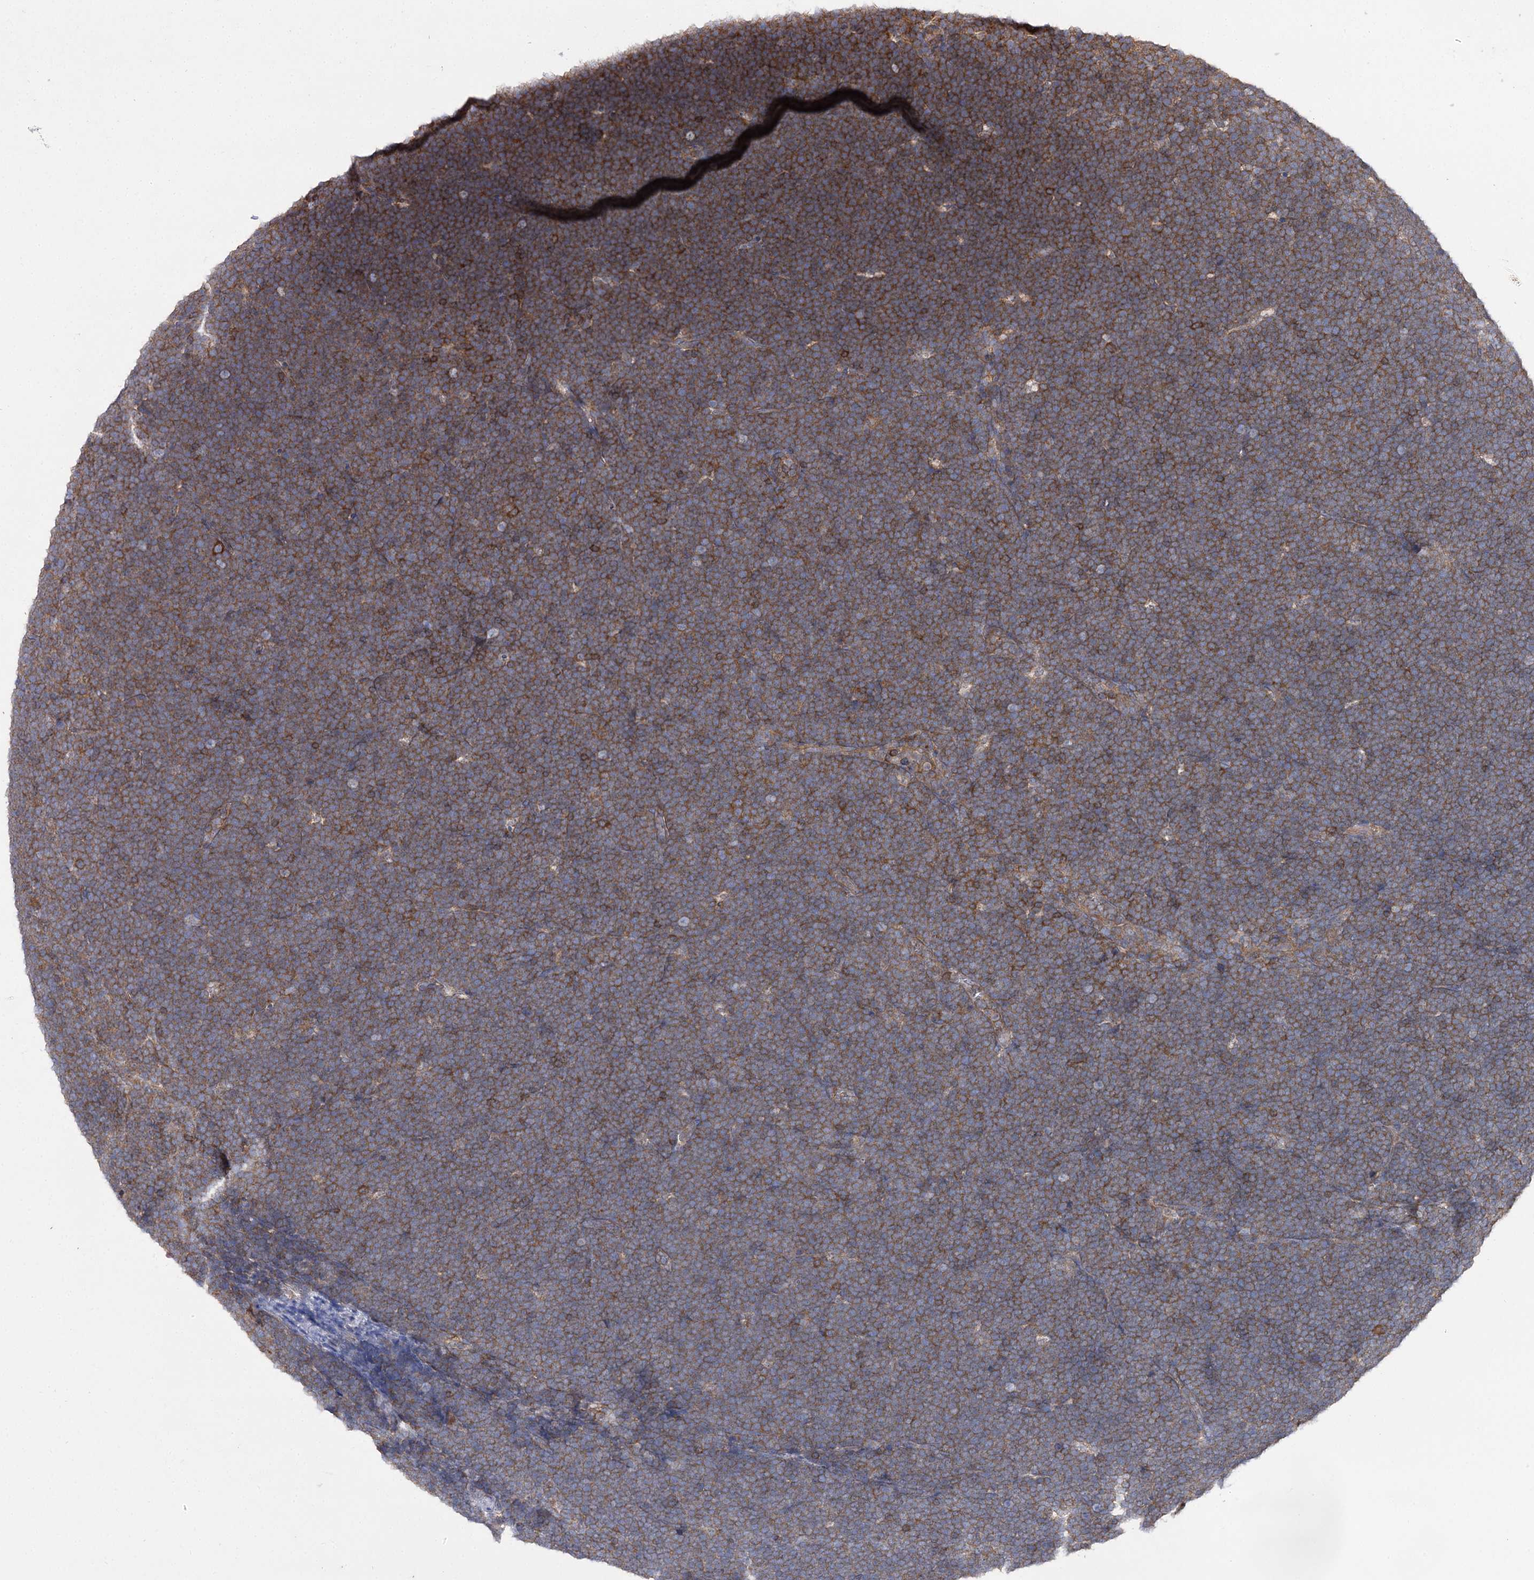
{"staining": {"intensity": "moderate", "quantity": ">75%", "location": "cytoplasmic/membranous"}, "tissue": "lymphoma", "cell_type": "Tumor cells", "image_type": "cancer", "snomed": [{"axis": "morphology", "description": "Malignant lymphoma, non-Hodgkin's type, High grade"}, {"axis": "topography", "description": "Lymph node"}], "caption": "Protein staining shows moderate cytoplasmic/membranous expression in about >75% of tumor cells in lymphoma.", "gene": "BCR", "patient": {"sex": "male", "age": 13}}